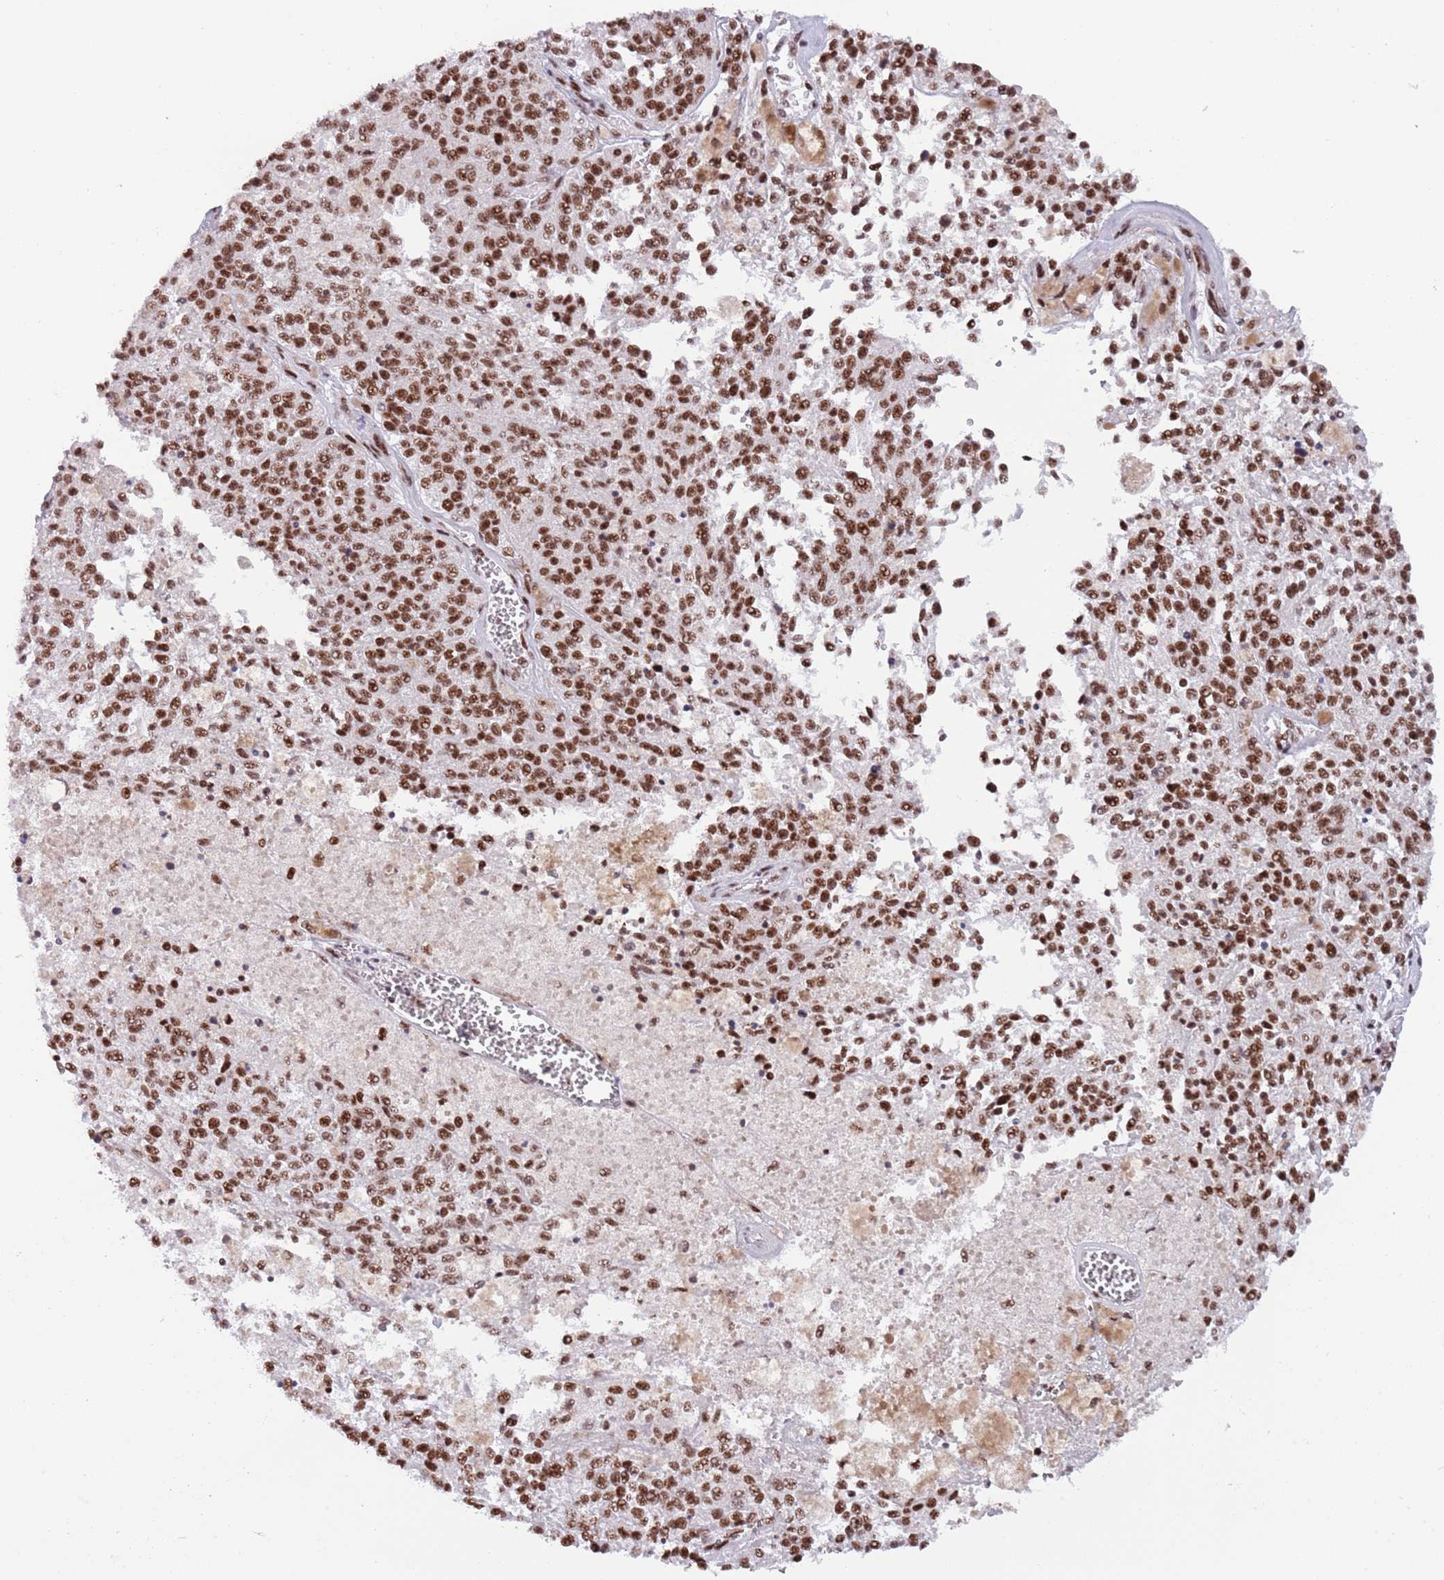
{"staining": {"intensity": "strong", "quantity": ">75%", "location": "nuclear"}, "tissue": "melanoma", "cell_type": "Tumor cells", "image_type": "cancer", "snomed": [{"axis": "morphology", "description": "Malignant melanoma, NOS"}, {"axis": "topography", "description": "Skin"}], "caption": "IHC photomicrograph of melanoma stained for a protein (brown), which demonstrates high levels of strong nuclear staining in approximately >75% of tumor cells.", "gene": "SF3A2", "patient": {"sex": "female", "age": 64}}